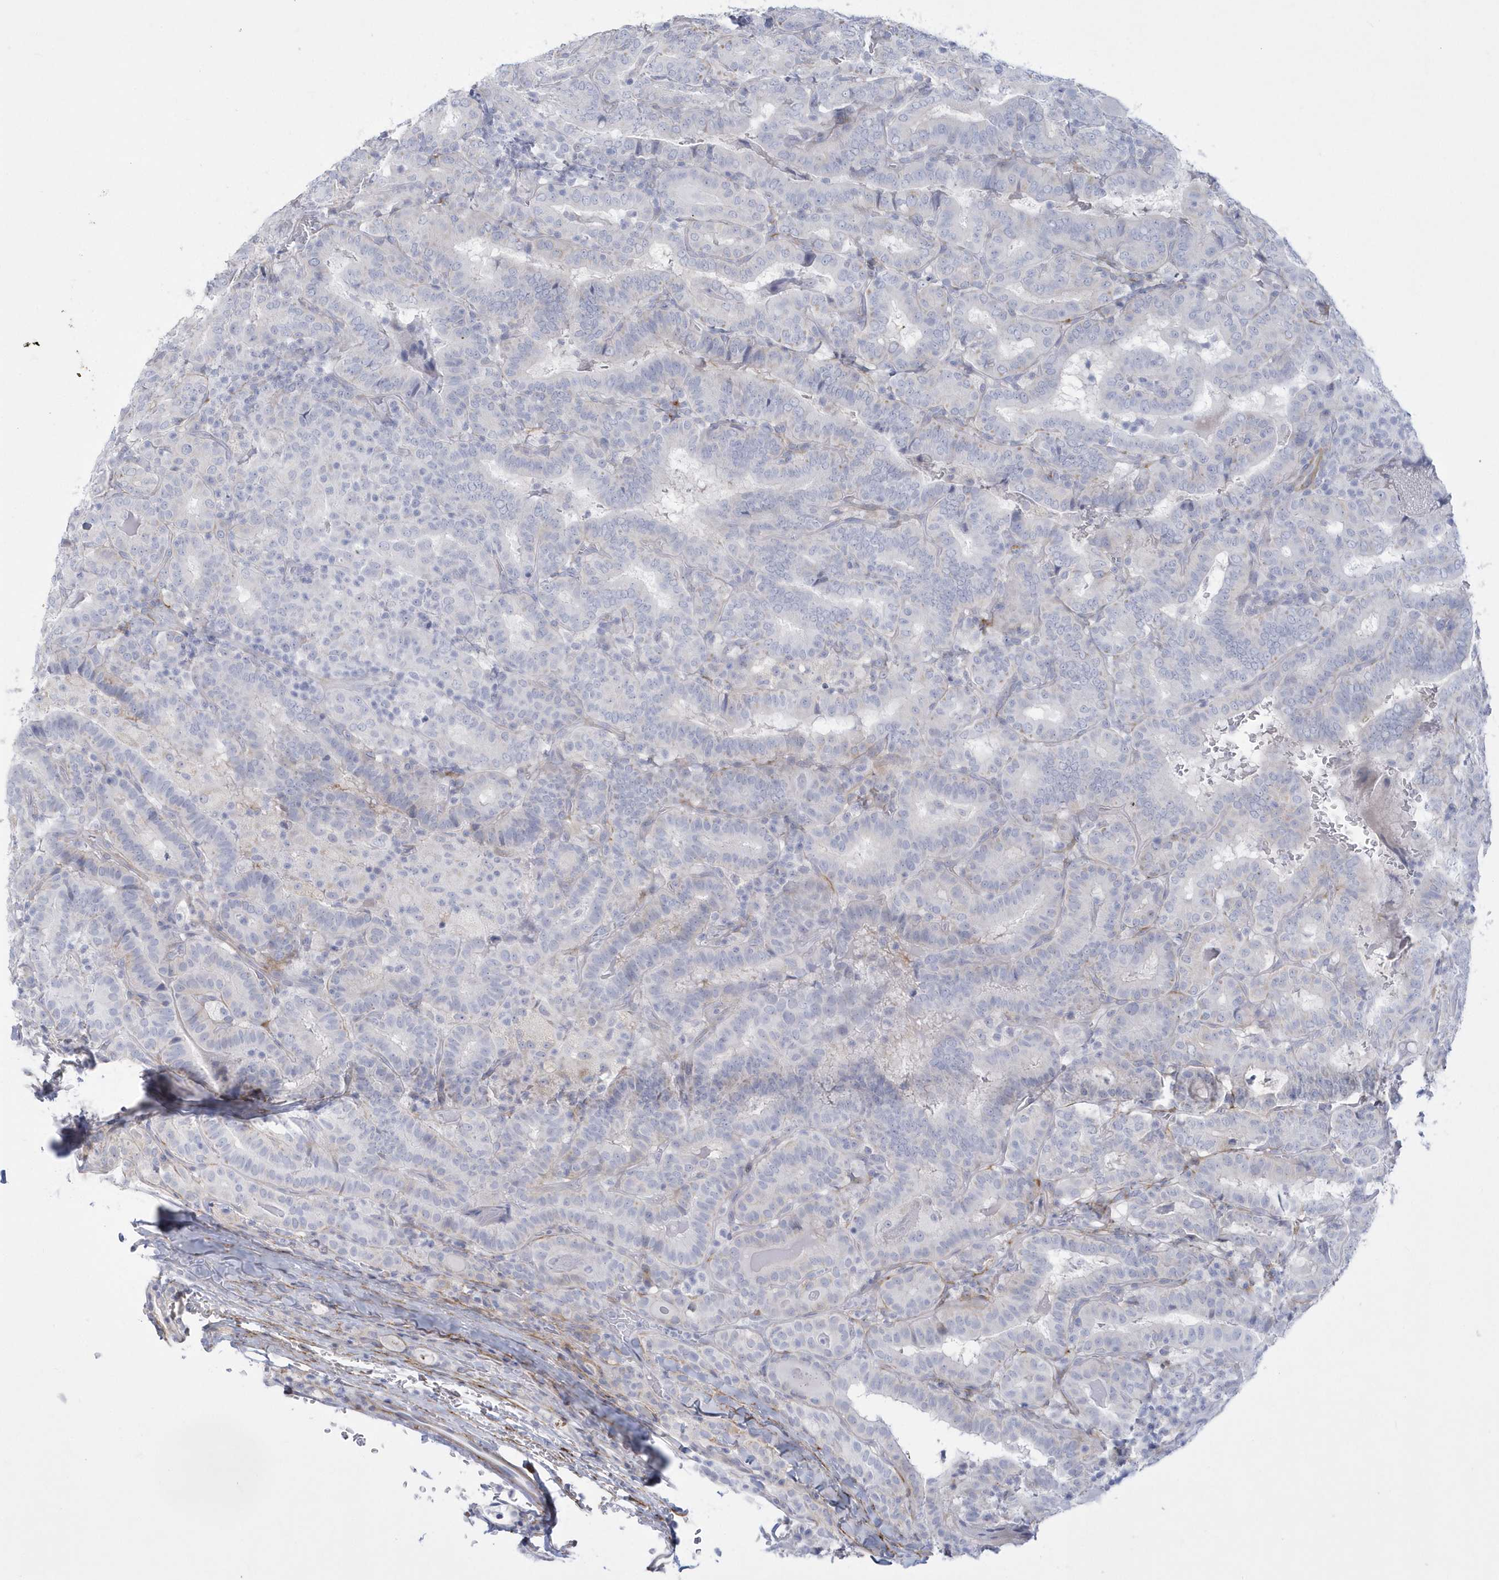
{"staining": {"intensity": "negative", "quantity": "none", "location": "none"}, "tissue": "thyroid cancer", "cell_type": "Tumor cells", "image_type": "cancer", "snomed": [{"axis": "morphology", "description": "Papillary adenocarcinoma, NOS"}, {"axis": "topography", "description": "Thyroid gland"}], "caption": "IHC of human thyroid cancer shows no staining in tumor cells.", "gene": "WDR27", "patient": {"sex": "female", "age": 72}}